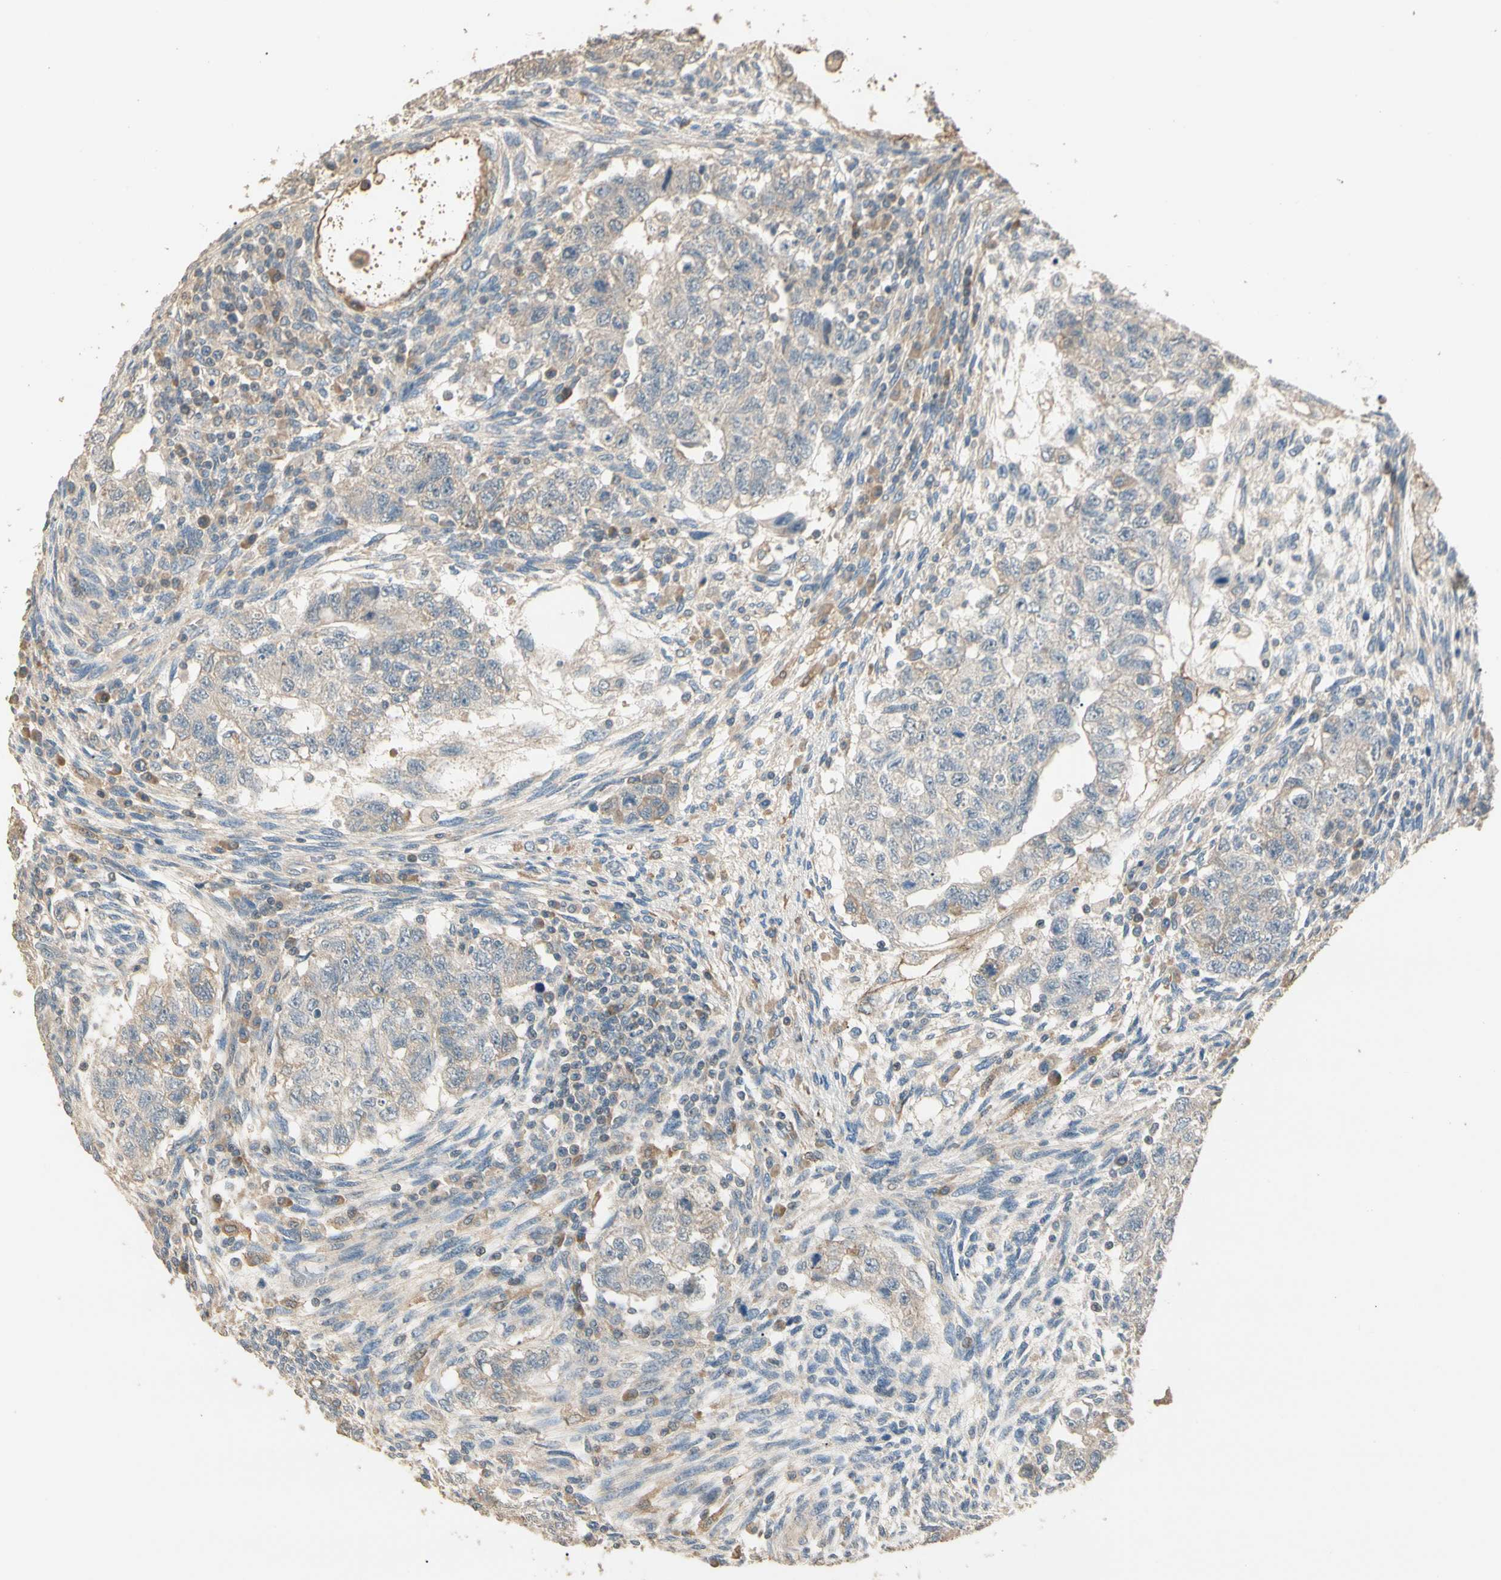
{"staining": {"intensity": "weak", "quantity": "<25%", "location": "cytoplasmic/membranous"}, "tissue": "testis cancer", "cell_type": "Tumor cells", "image_type": "cancer", "snomed": [{"axis": "morphology", "description": "Normal tissue, NOS"}, {"axis": "morphology", "description": "Carcinoma, Embryonal, NOS"}, {"axis": "topography", "description": "Testis"}], "caption": "Immunohistochemistry of testis cancer (embryonal carcinoma) shows no expression in tumor cells.", "gene": "CDH6", "patient": {"sex": "male", "age": 36}}